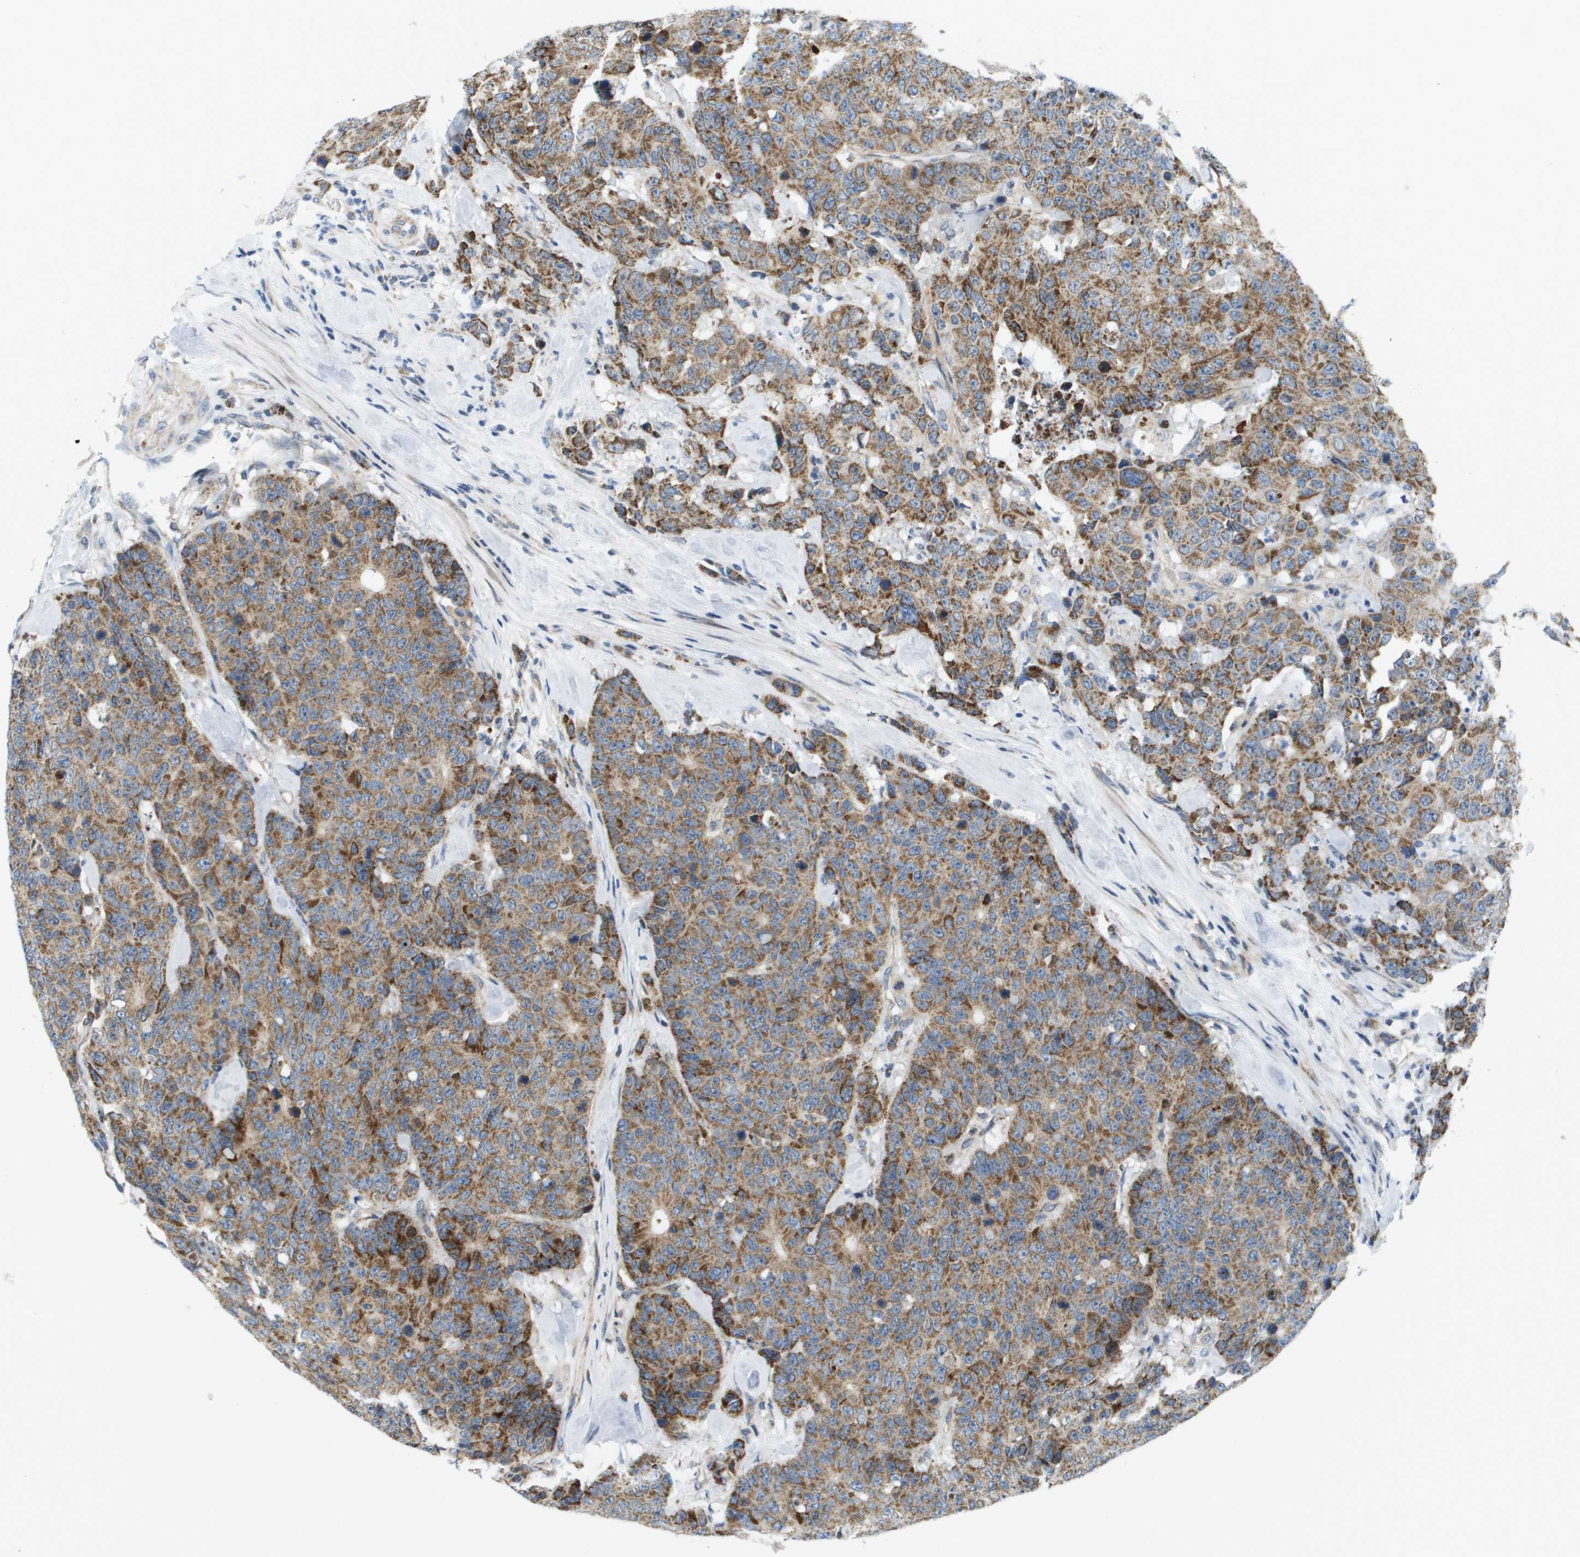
{"staining": {"intensity": "moderate", "quantity": ">75%", "location": "cytoplasmic/membranous"}, "tissue": "colorectal cancer", "cell_type": "Tumor cells", "image_type": "cancer", "snomed": [{"axis": "morphology", "description": "Adenocarcinoma, NOS"}, {"axis": "topography", "description": "Colon"}], "caption": "Immunohistochemical staining of human adenocarcinoma (colorectal) displays medium levels of moderate cytoplasmic/membranous protein staining in about >75% of tumor cells.", "gene": "KRT23", "patient": {"sex": "female", "age": 86}}